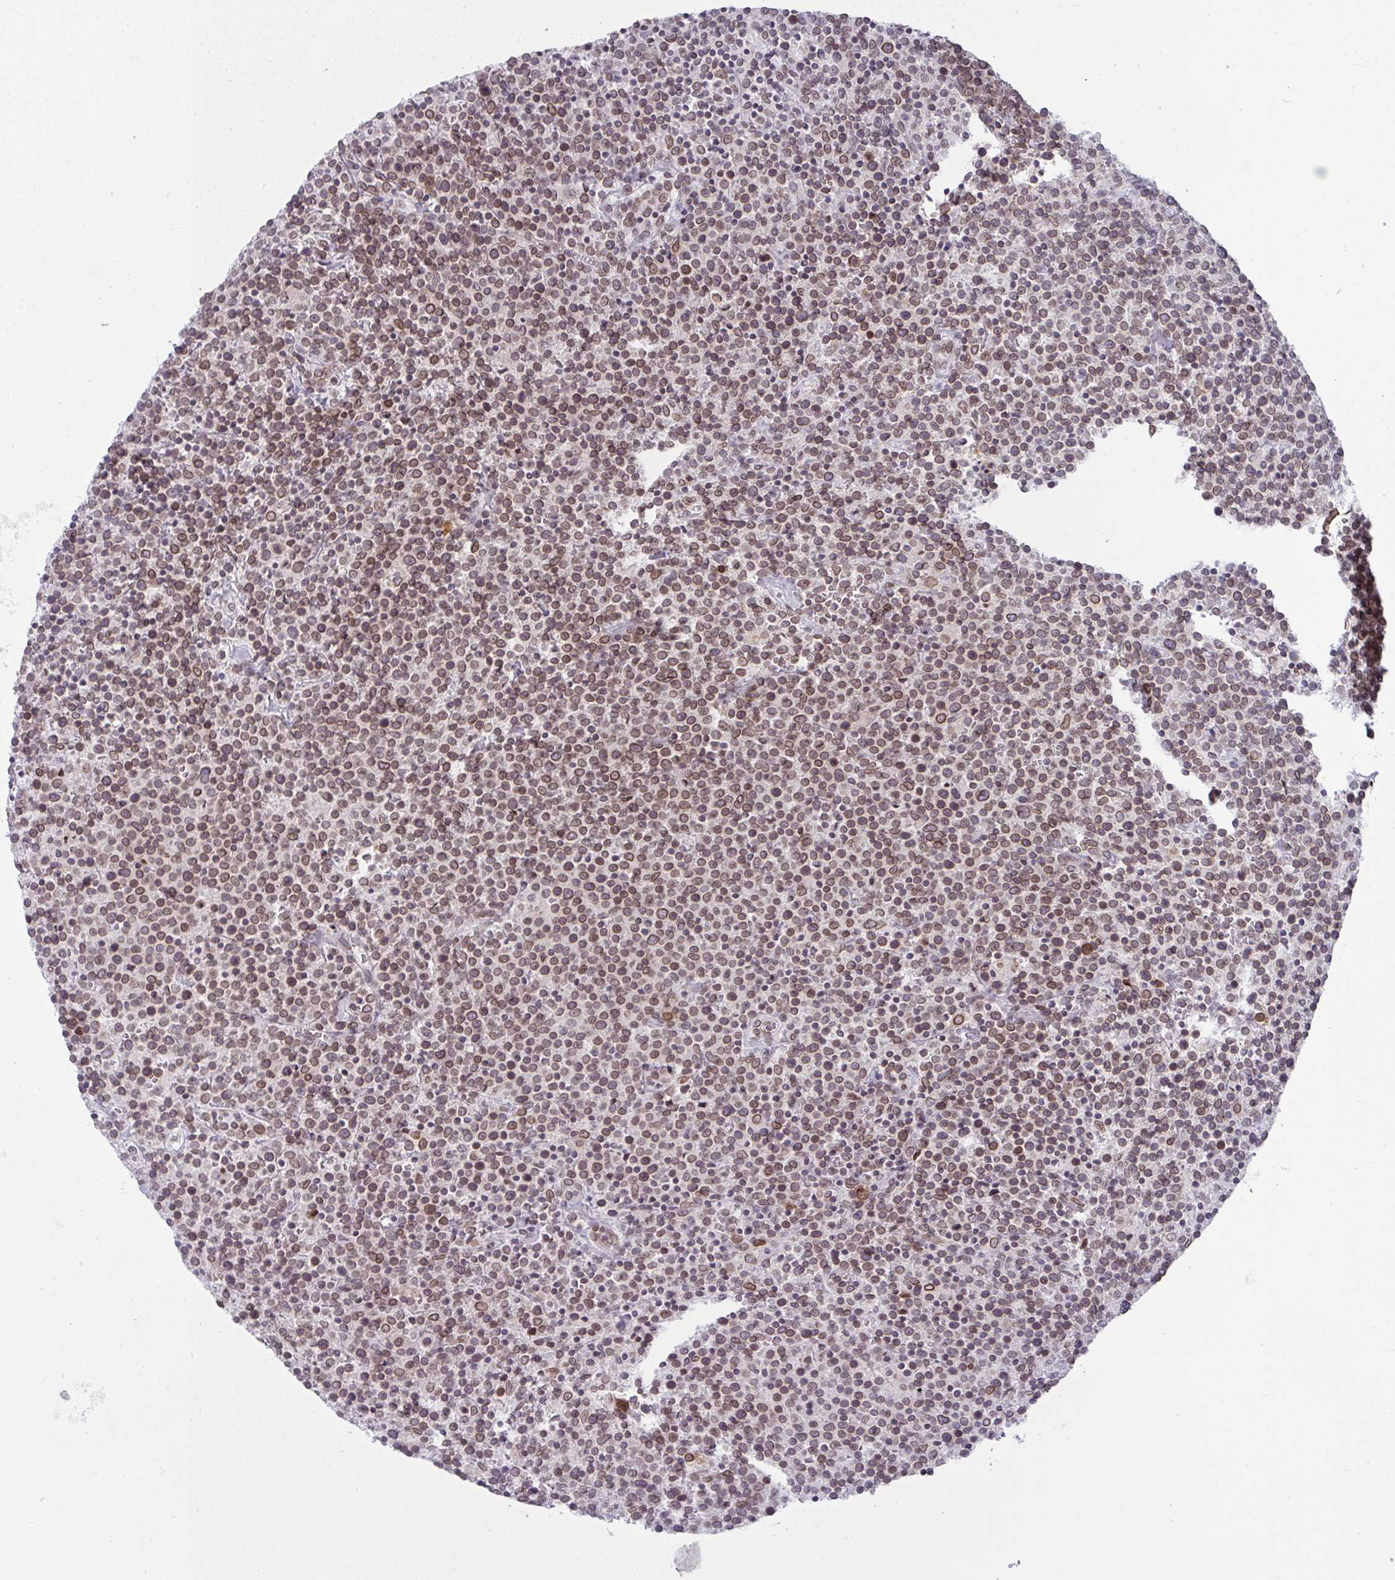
{"staining": {"intensity": "moderate", "quantity": ">75%", "location": "cytoplasmic/membranous,nuclear"}, "tissue": "lymphoma", "cell_type": "Tumor cells", "image_type": "cancer", "snomed": [{"axis": "morphology", "description": "Malignant lymphoma, non-Hodgkin's type, High grade"}, {"axis": "topography", "description": "Lymph node"}], "caption": "An image of human lymphoma stained for a protein displays moderate cytoplasmic/membranous and nuclear brown staining in tumor cells.", "gene": "RANBP2", "patient": {"sex": "male", "age": 61}}